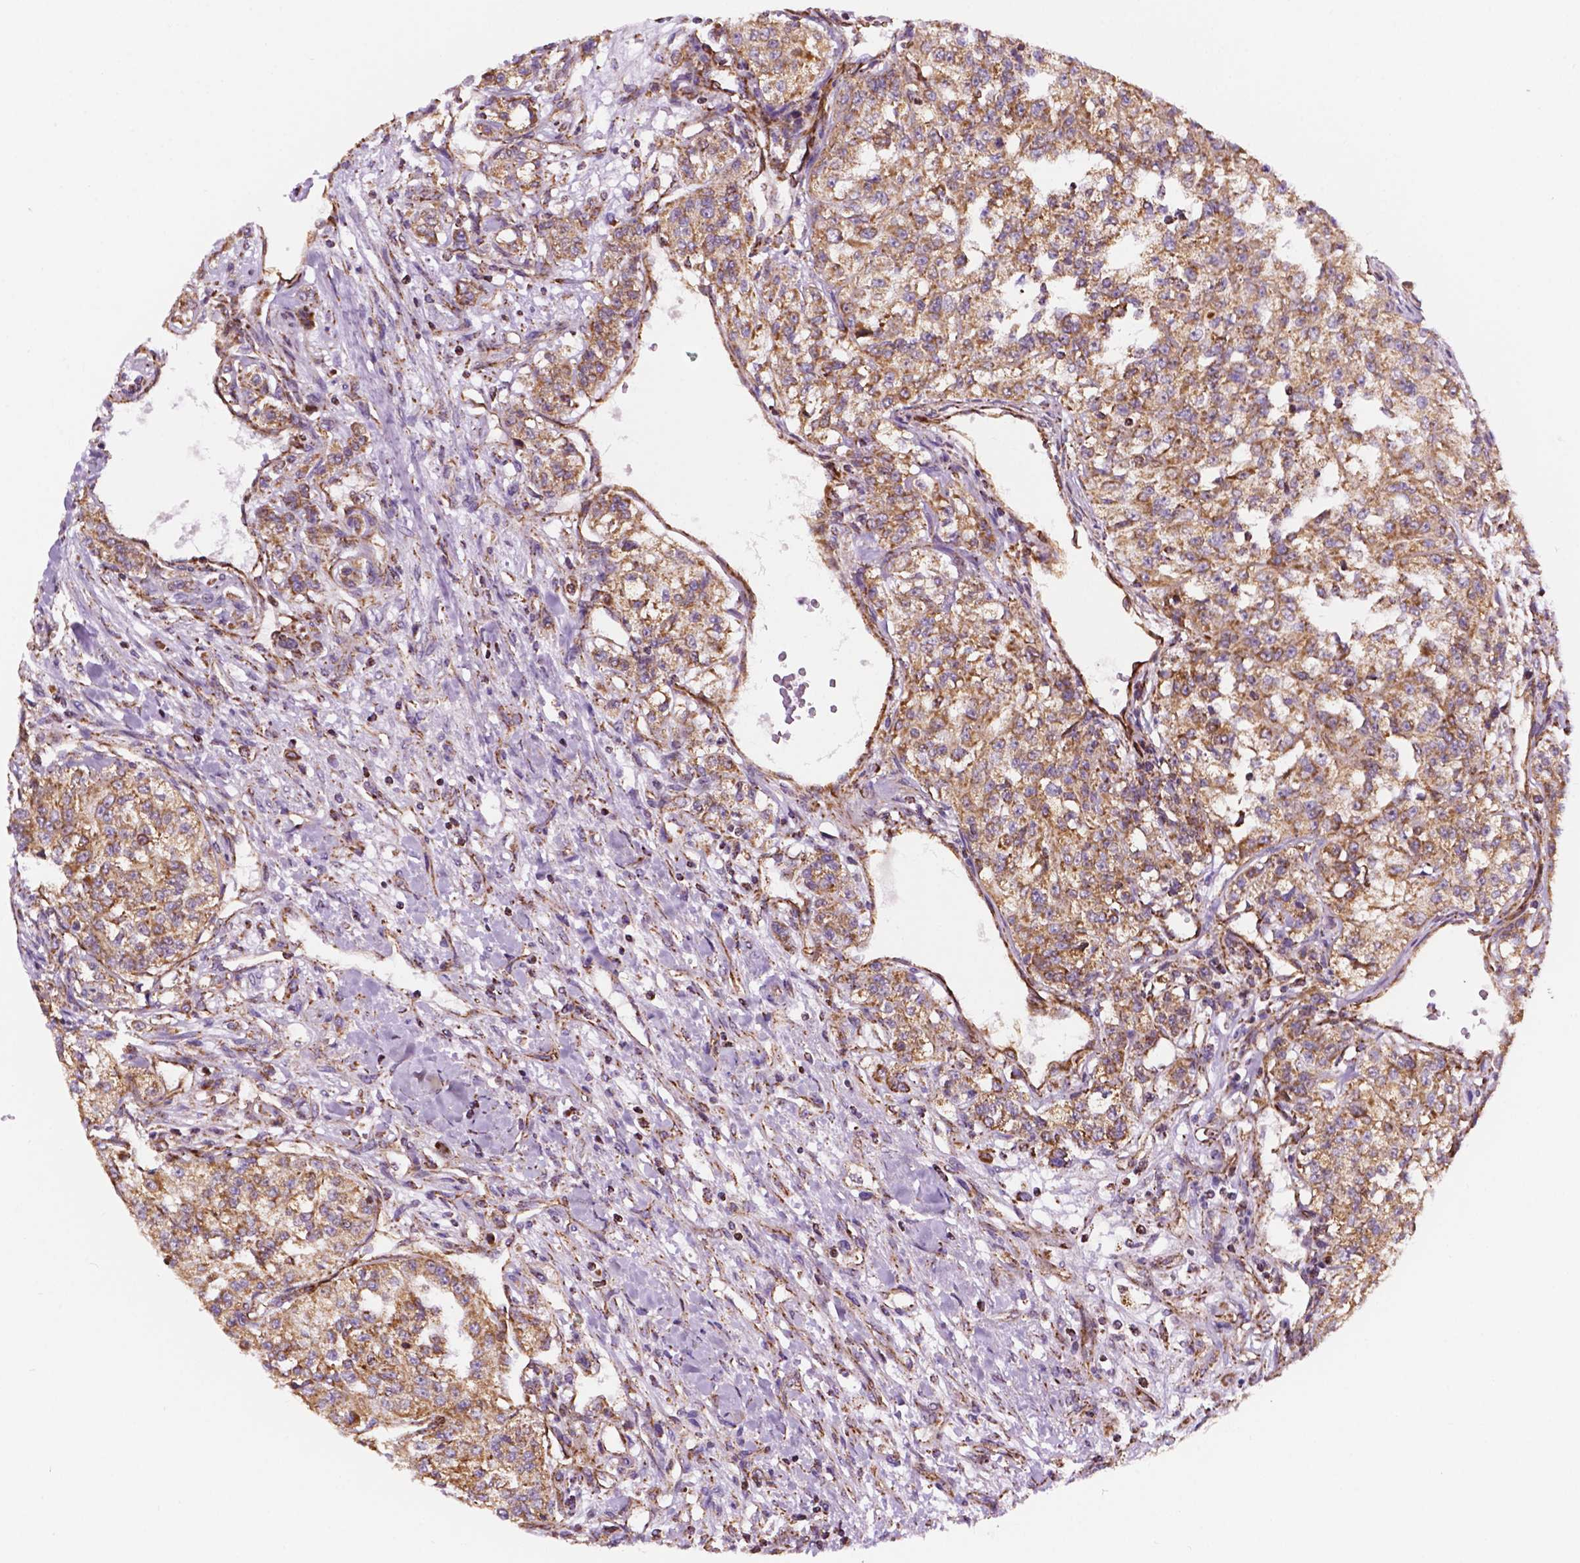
{"staining": {"intensity": "moderate", "quantity": ">75%", "location": "cytoplasmic/membranous"}, "tissue": "renal cancer", "cell_type": "Tumor cells", "image_type": "cancer", "snomed": [{"axis": "morphology", "description": "Adenocarcinoma, NOS"}, {"axis": "topography", "description": "Kidney"}], "caption": "DAB immunohistochemical staining of human adenocarcinoma (renal) demonstrates moderate cytoplasmic/membranous protein staining in about >75% of tumor cells.", "gene": "GEMIN4", "patient": {"sex": "female", "age": 63}}